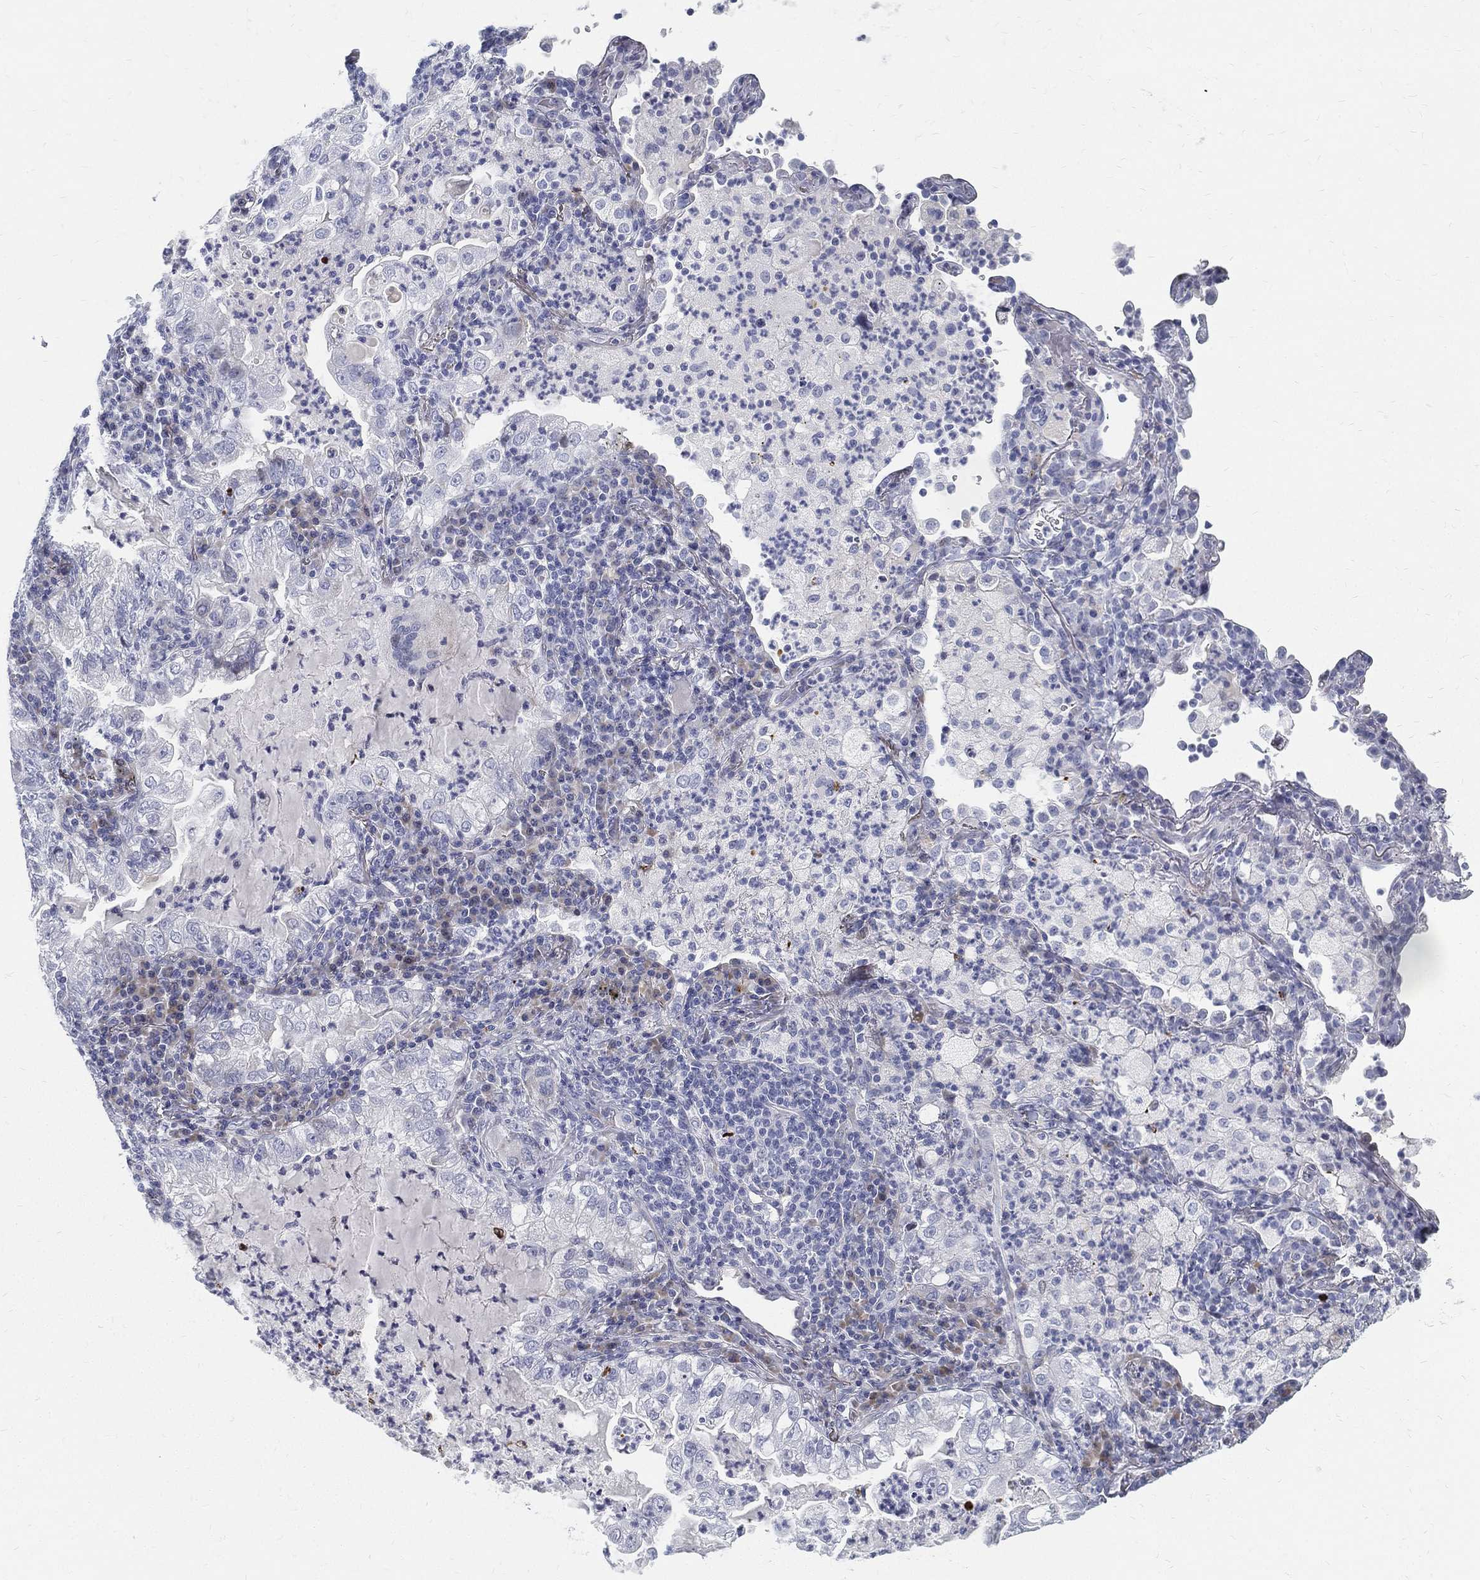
{"staining": {"intensity": "negative", "quantity": "none", "location": "none"}, "tissue": "lung cancer", "cell_type": "Tumor cells", "image_type": "cancer", "snomed": [{"axis": "morphology", "description": "Adenocarcinoma, NOS"}, {"axis": "topography", "description": "Lung"}], "caption": "A high-resolution photomicrograph shows immunohistochemistry staining of adenocarcinoma (lung), which shows no significant expression in tumor cells.", "gene": "SPPL2C", "patient": {"sex": "female", "age": 73}}